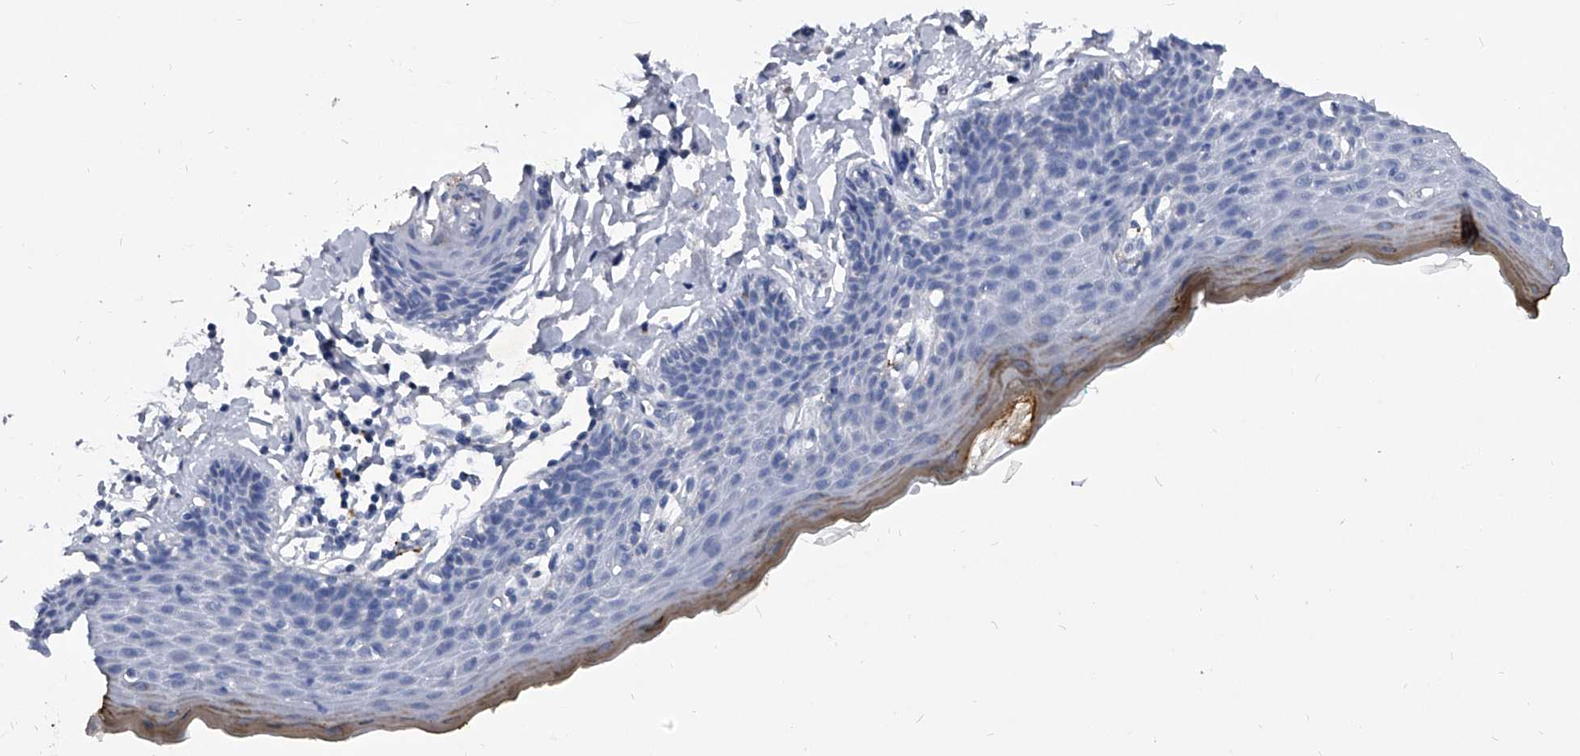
{"staining": {"intensity": "strong", "quantity": "<25%", "location": "cytoplasmic/membranous"}, "tissue": "skin", "cell_type": "Epidermal cells", "image_type": "normal", "snomed": [{"axis": "morphology", "description": "Normal tissue, NOS"}, {"axis": "topography", "description": "Vulva"}], "caption": "Protein expression analysis of normal skin shows strong cytoplasmic/membranous staining in about <25% of epidermal cells. (Stains: DAB in brown, nuclei in blue, Microscopy: brightfield microscopy at high magnification).", "gene": "BCAS1", "patient": {"sex": "female", "age": 66}}